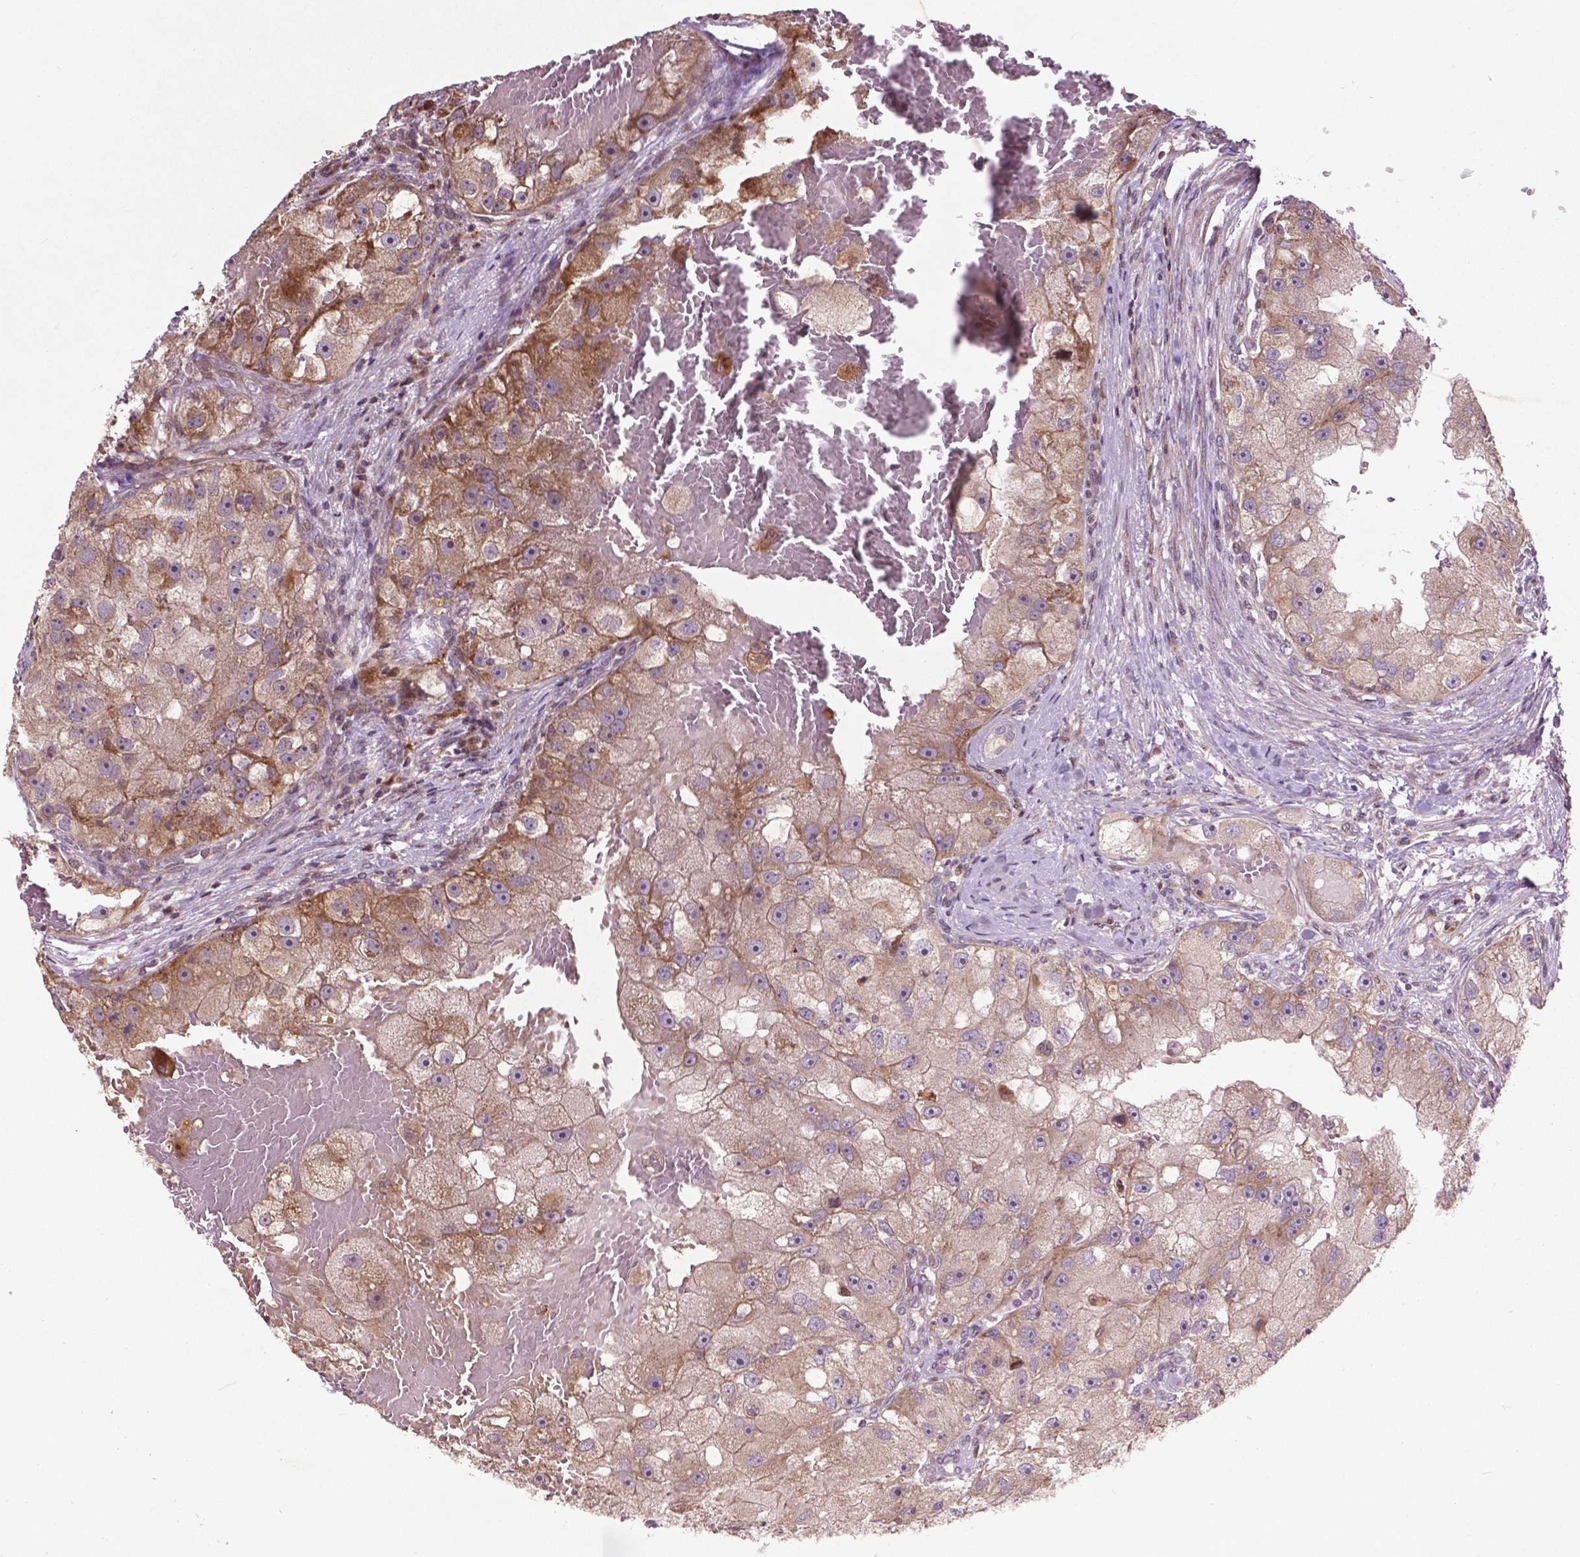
{"staining": {"intensity": "moderate", "quantity": ">75%", "location": "cytoplasmic/membranous"}, "tissue": "renal cancer", "cell_type": "Tumor cells", "image_type": "cancer", "snomed": [{"axis": "morphology", "description": "Adenocarcinoma, NOS"}, {"axis": "topography", "description": "Kidney"}], "caption": "Immunohistochemistry staining of adenocarcinoma (renal), which shows medium levels of moderate cytoplasmic/membranous expression in about >75% of tumor cells indicating moderate cytoplasmic/membranous protein positivity. The staining was performed using DAB (brown) for protein detection and nuclei were counterstained in hematoxylin (blue).", "gene": "B3GALNT2", "patient": {"sex": "male", "age": 63}}